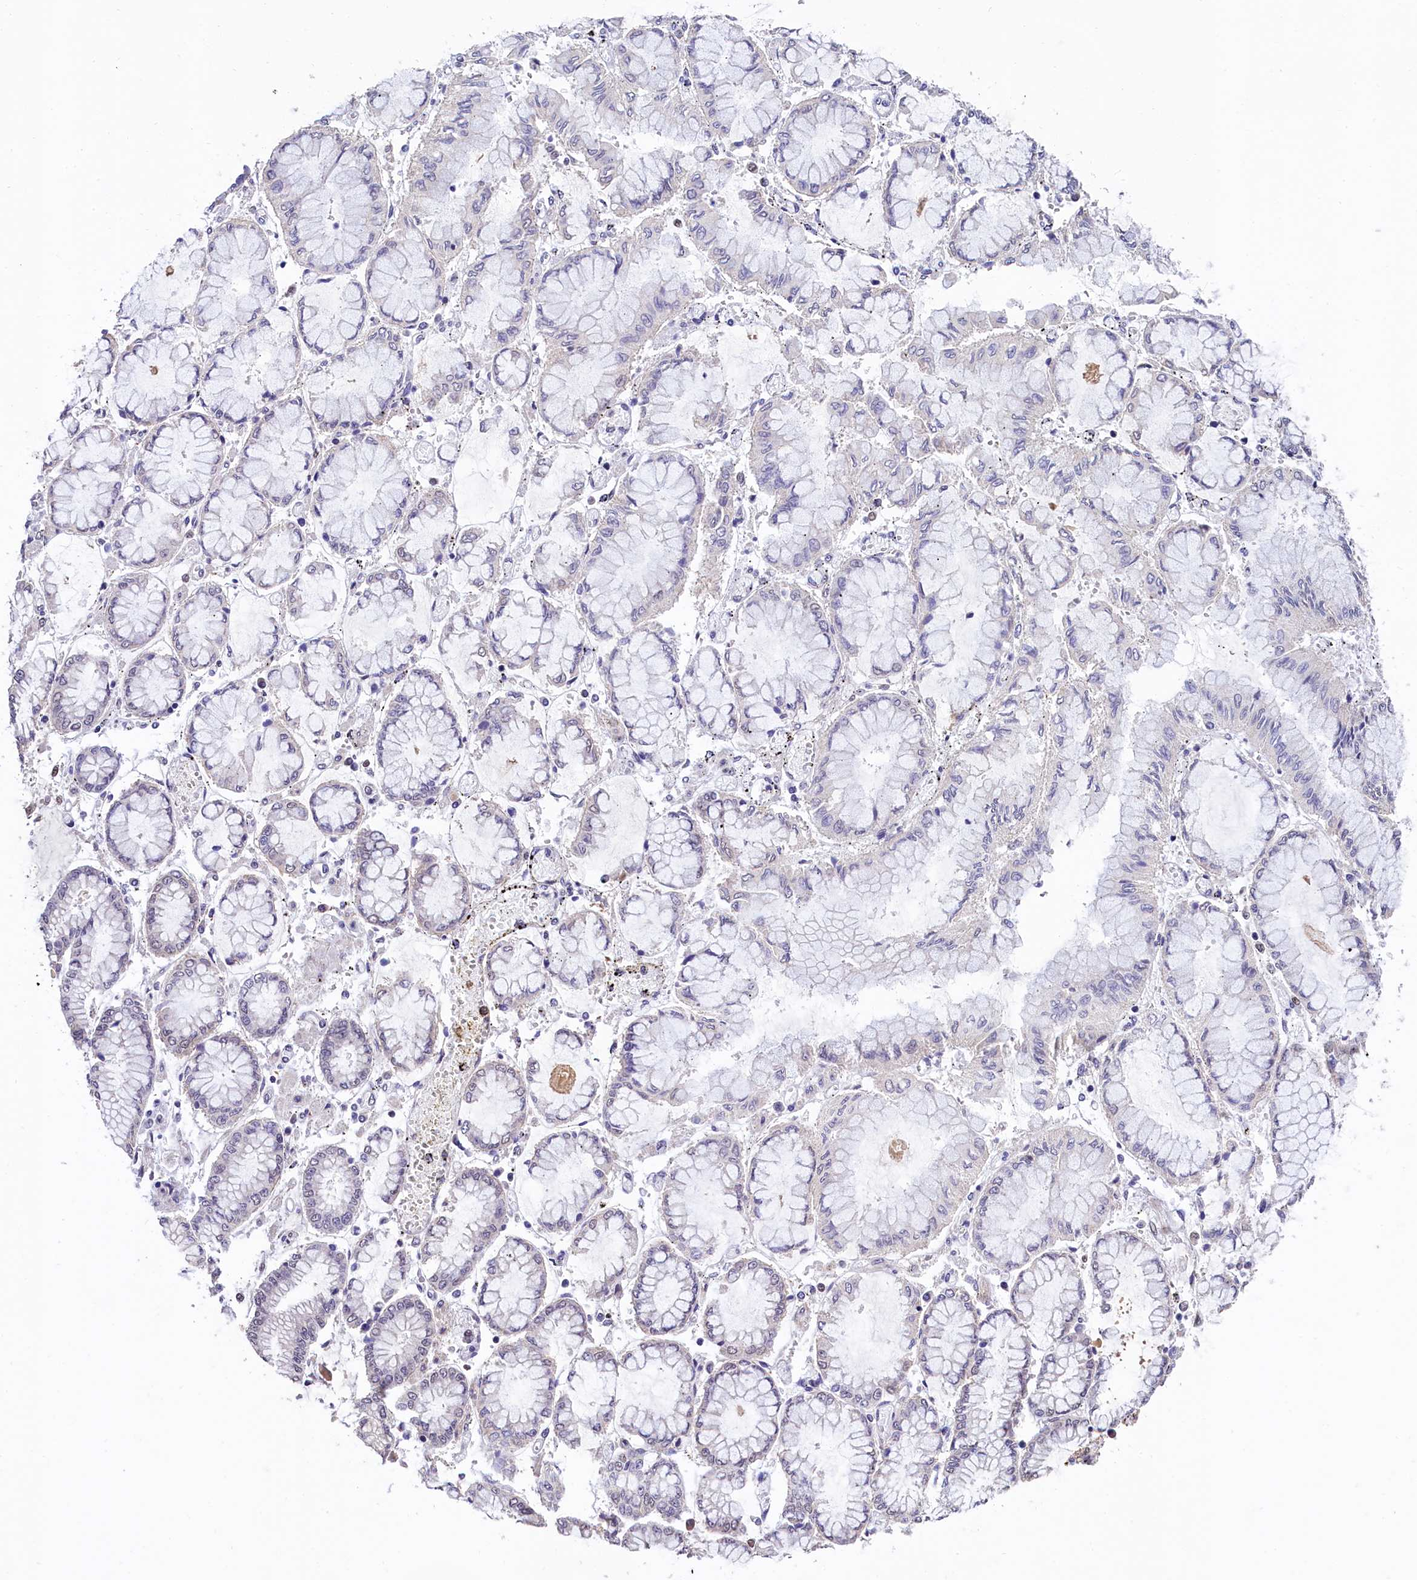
{"staining": {"intensity": "negative", "quantity": "none", "location": "none"}, "tissue": "stomach cancer", "cell_type": "Tumor cells", "image_type": "cancer", "snomed": [{"axis": "morphology", "description": "Adenocarcinoma, NOS"}, {"axis": "topography", "description": "Stomach"}], "caption": "This is a image of IHC staining of adenocarcinoma (stomach), which shows no staining in tumor cells.", "gene": "HECTD4", "patient": {"sex": "male", "age": 76}}